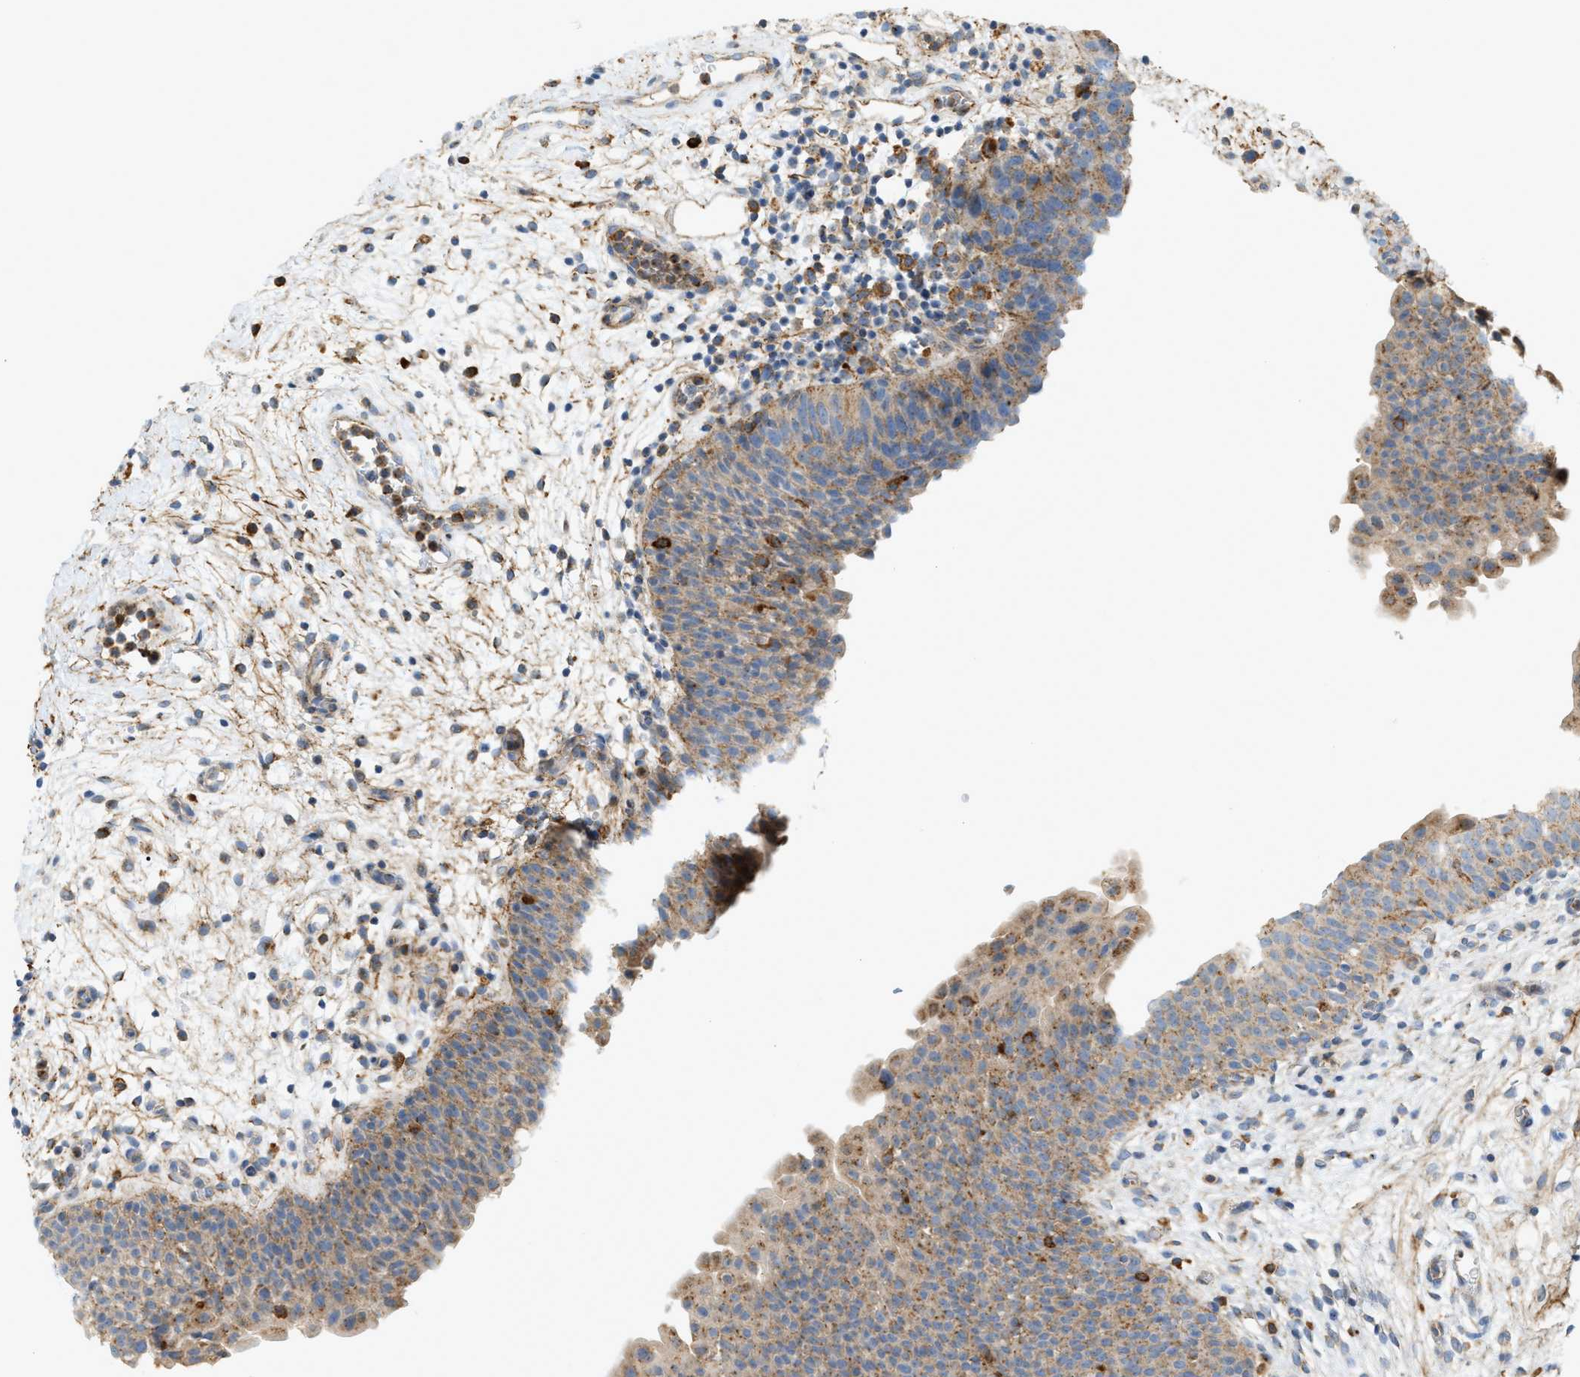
{"staining": {"intensity": "moderate", "quantity": ">75%", "location": "cytoplasmic/membranous"}, "tissue": "urinary bladder", "cell_type": "Urothelial cells", "image_type": "normal", "snomed": [{"axis": "morphology", "description": "Normal tissue, NOS"}, {"axis": "topography", "description": "Urinary bladder"}], "caption": "An image of urinary bladder stained for a protein demonstrates moderate cytoplasmic/membranous brown staining in urothelial cells.", "gene": "LMBRD1", "patient": {"sex": "male", "age": 37}}